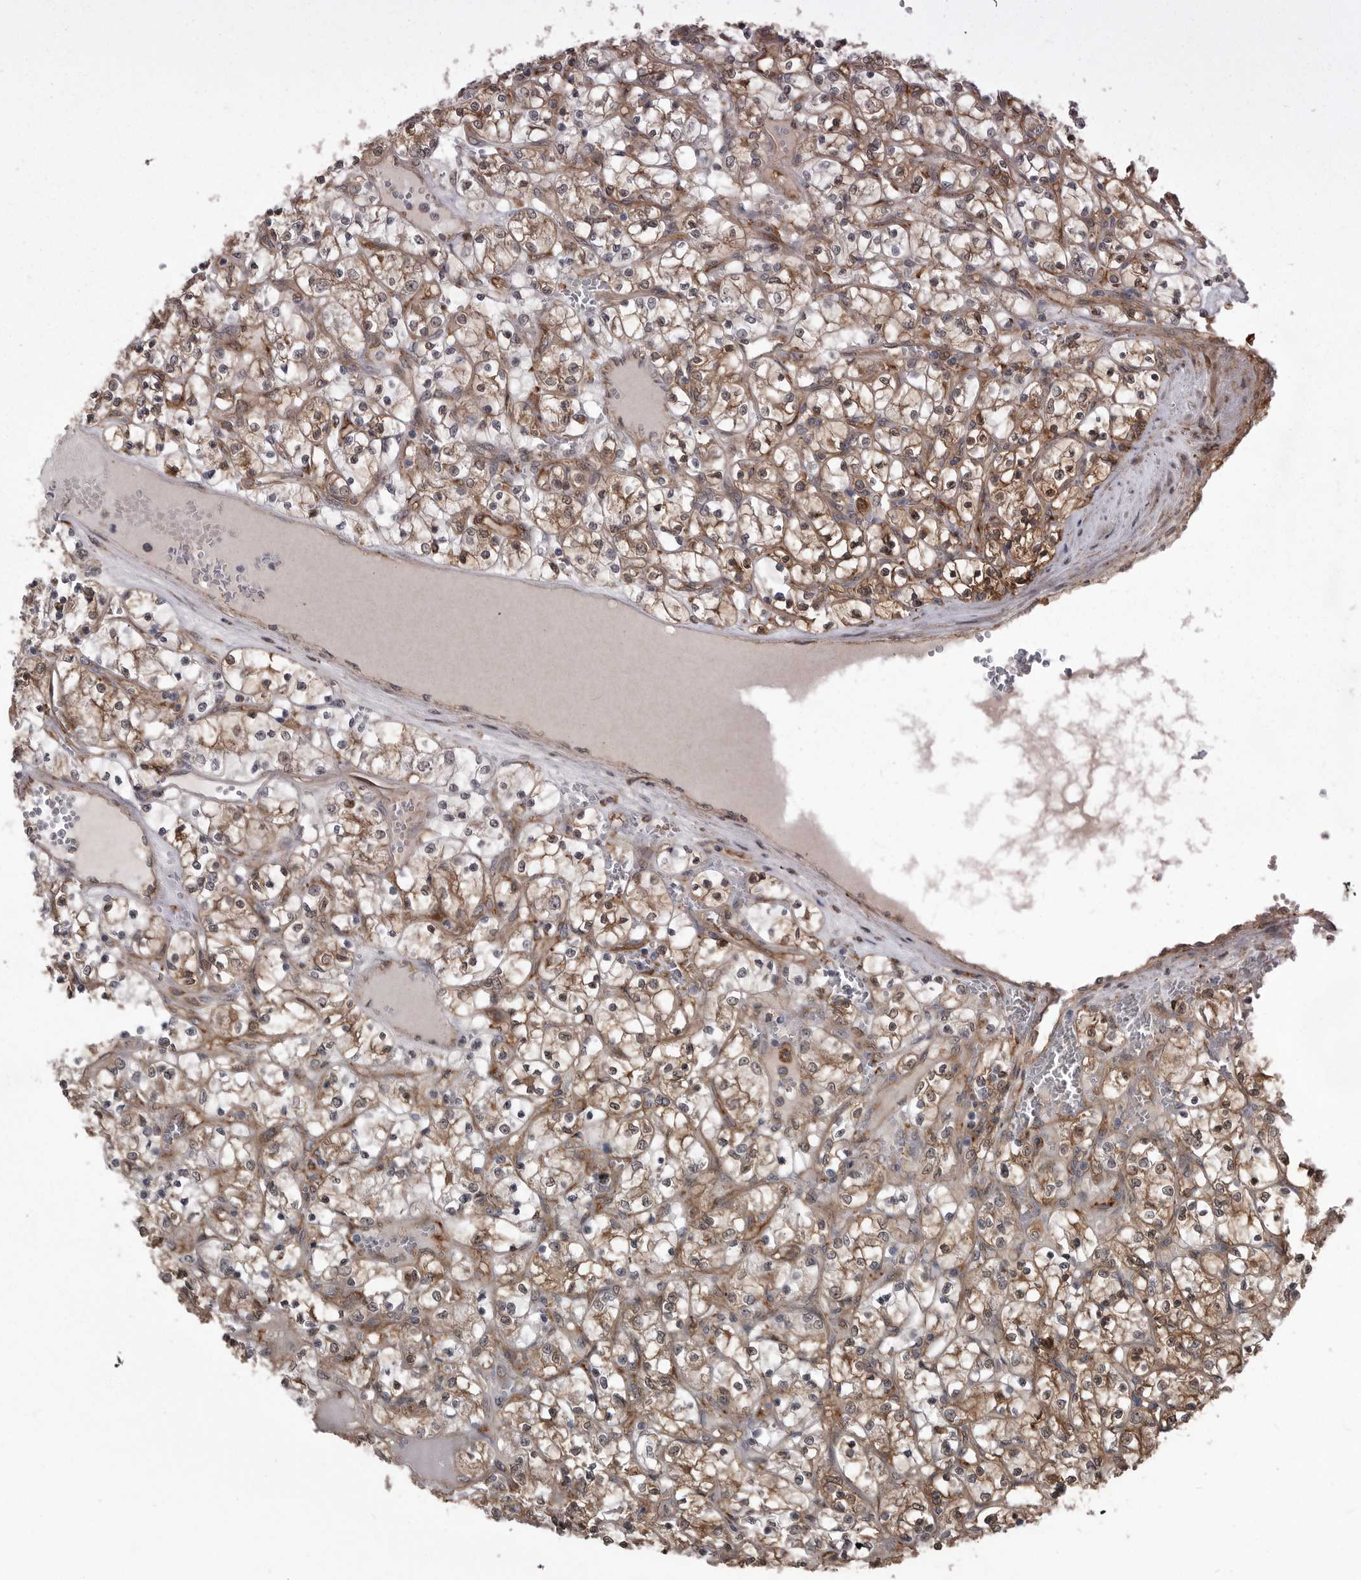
{"staining": {"intensity": "moderate", "quantity": ">75%", "location": "cytoplasmic/membranous"}, "tissue": "renal cancer", "cell_type": "Tumor cells", "image_type": "cancer", "snomed": [{"axis": "morphology", "description": "Adenocarcinoma, NOS"}, {"axis": "topography", "description": "Kidney"}], "caption": "The image reveals a brown stain indicating the presence of a protein in the cytoplasmic/membranous of tumor cells in renal cancer. The staining is performed using DAB (3,3'-diaminobenzidine) brown chromogen to label protein expression. The nuclei are counter-stained blue using hematoxylin.", "gene": "ABL1", "patient": {"sex": "female", "age": 69}}